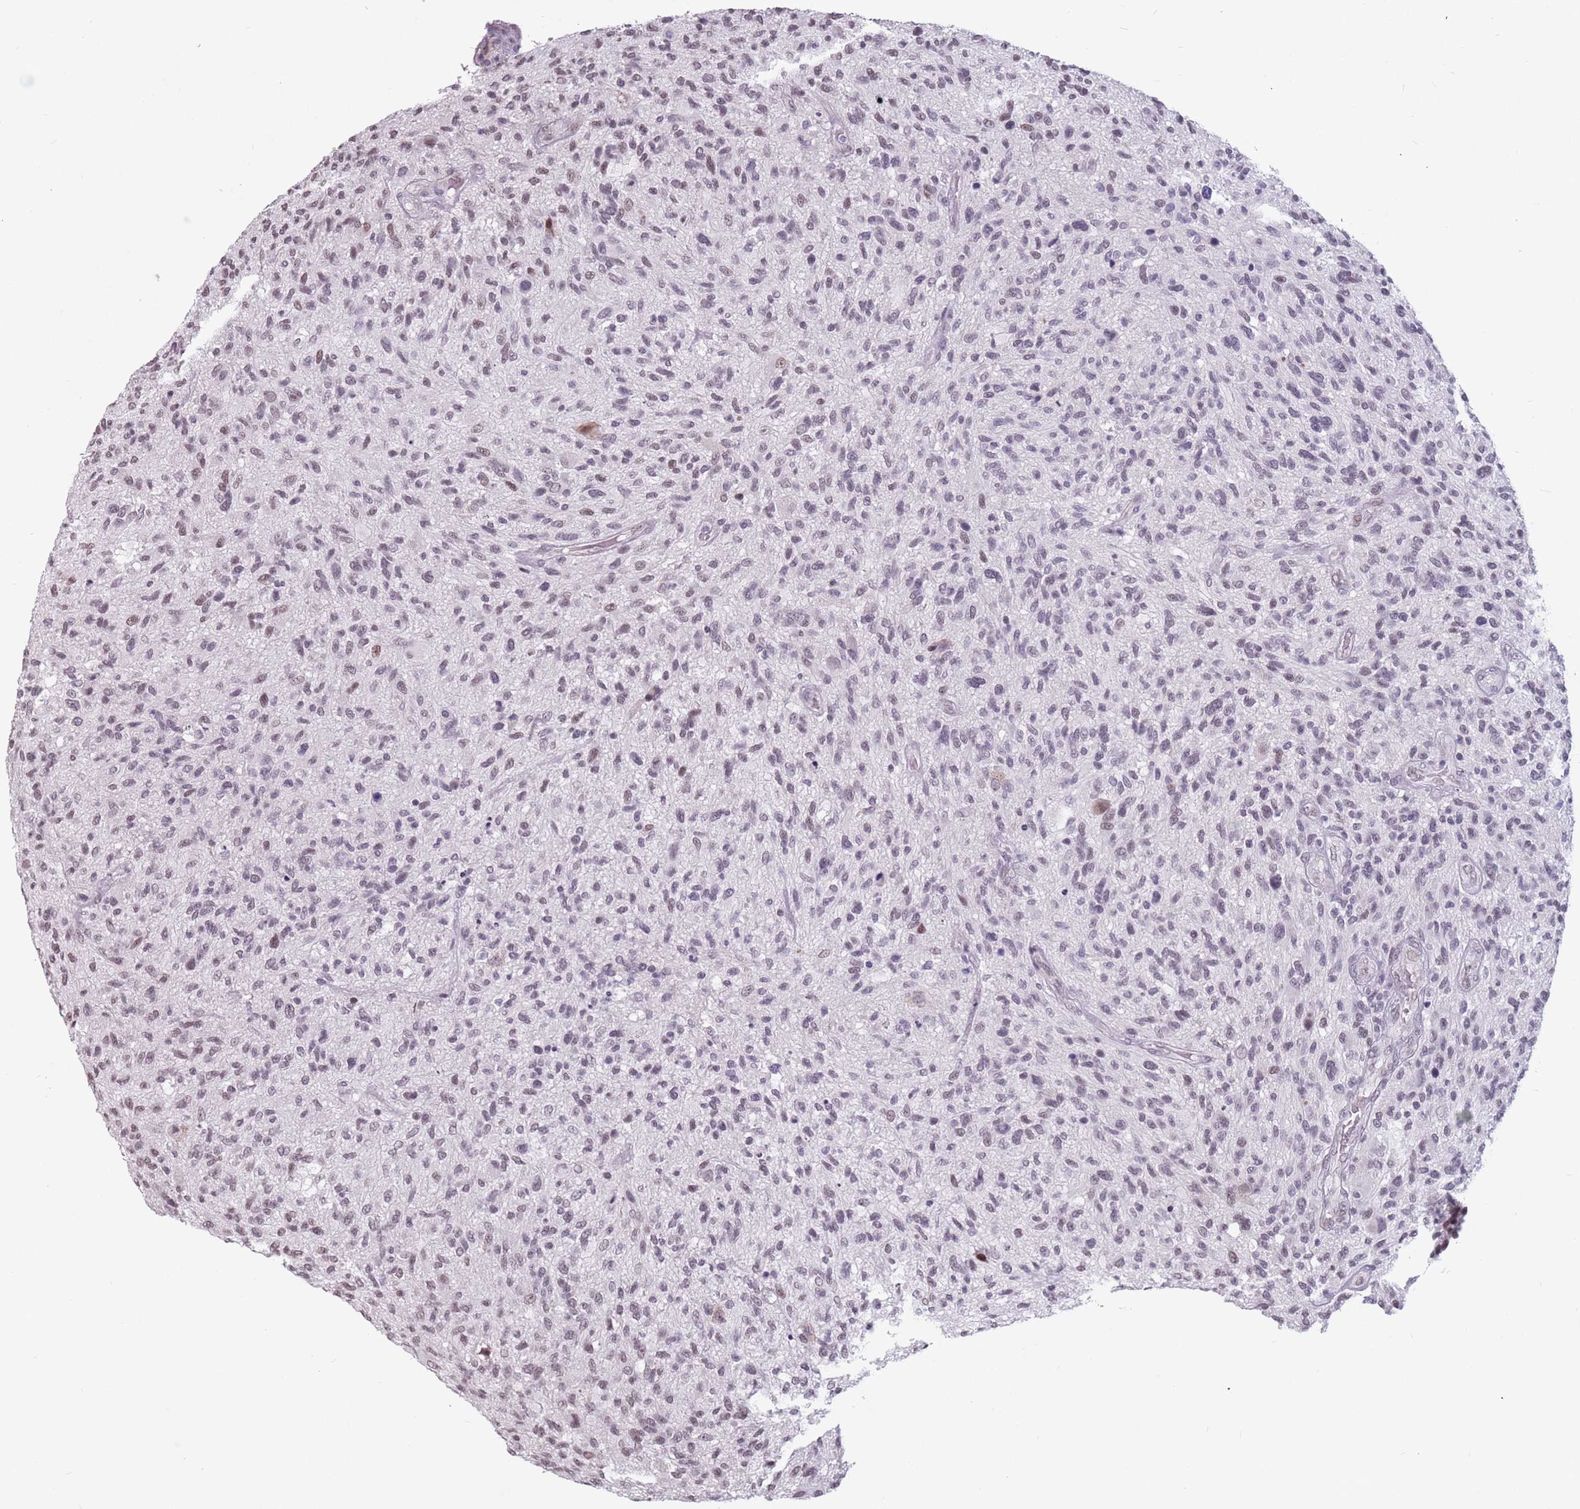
{"staining": {"intensity": "weak", "quantity": "25%-75%", "location": "nuclear"}, "tissue": "glioma", "cell_type": "Tumor cells", "image_type": "cancer", "snomed": [{"axis": "morphology", "description": "Glioma, malignant, High grade"}, {"axis": "topography", "description": "Brain"}], "caption": "IHC histopathology image of neoplastic tissue: human high-grade glioma (malignant) stained using IHC demonstrates low levels of weak protein expression localized specifically in the nuclear of tumor cells, appearing as a nuclear brown color.", "gene": "PTCHD1", "patient": {"sex": "male", "age": 47}}